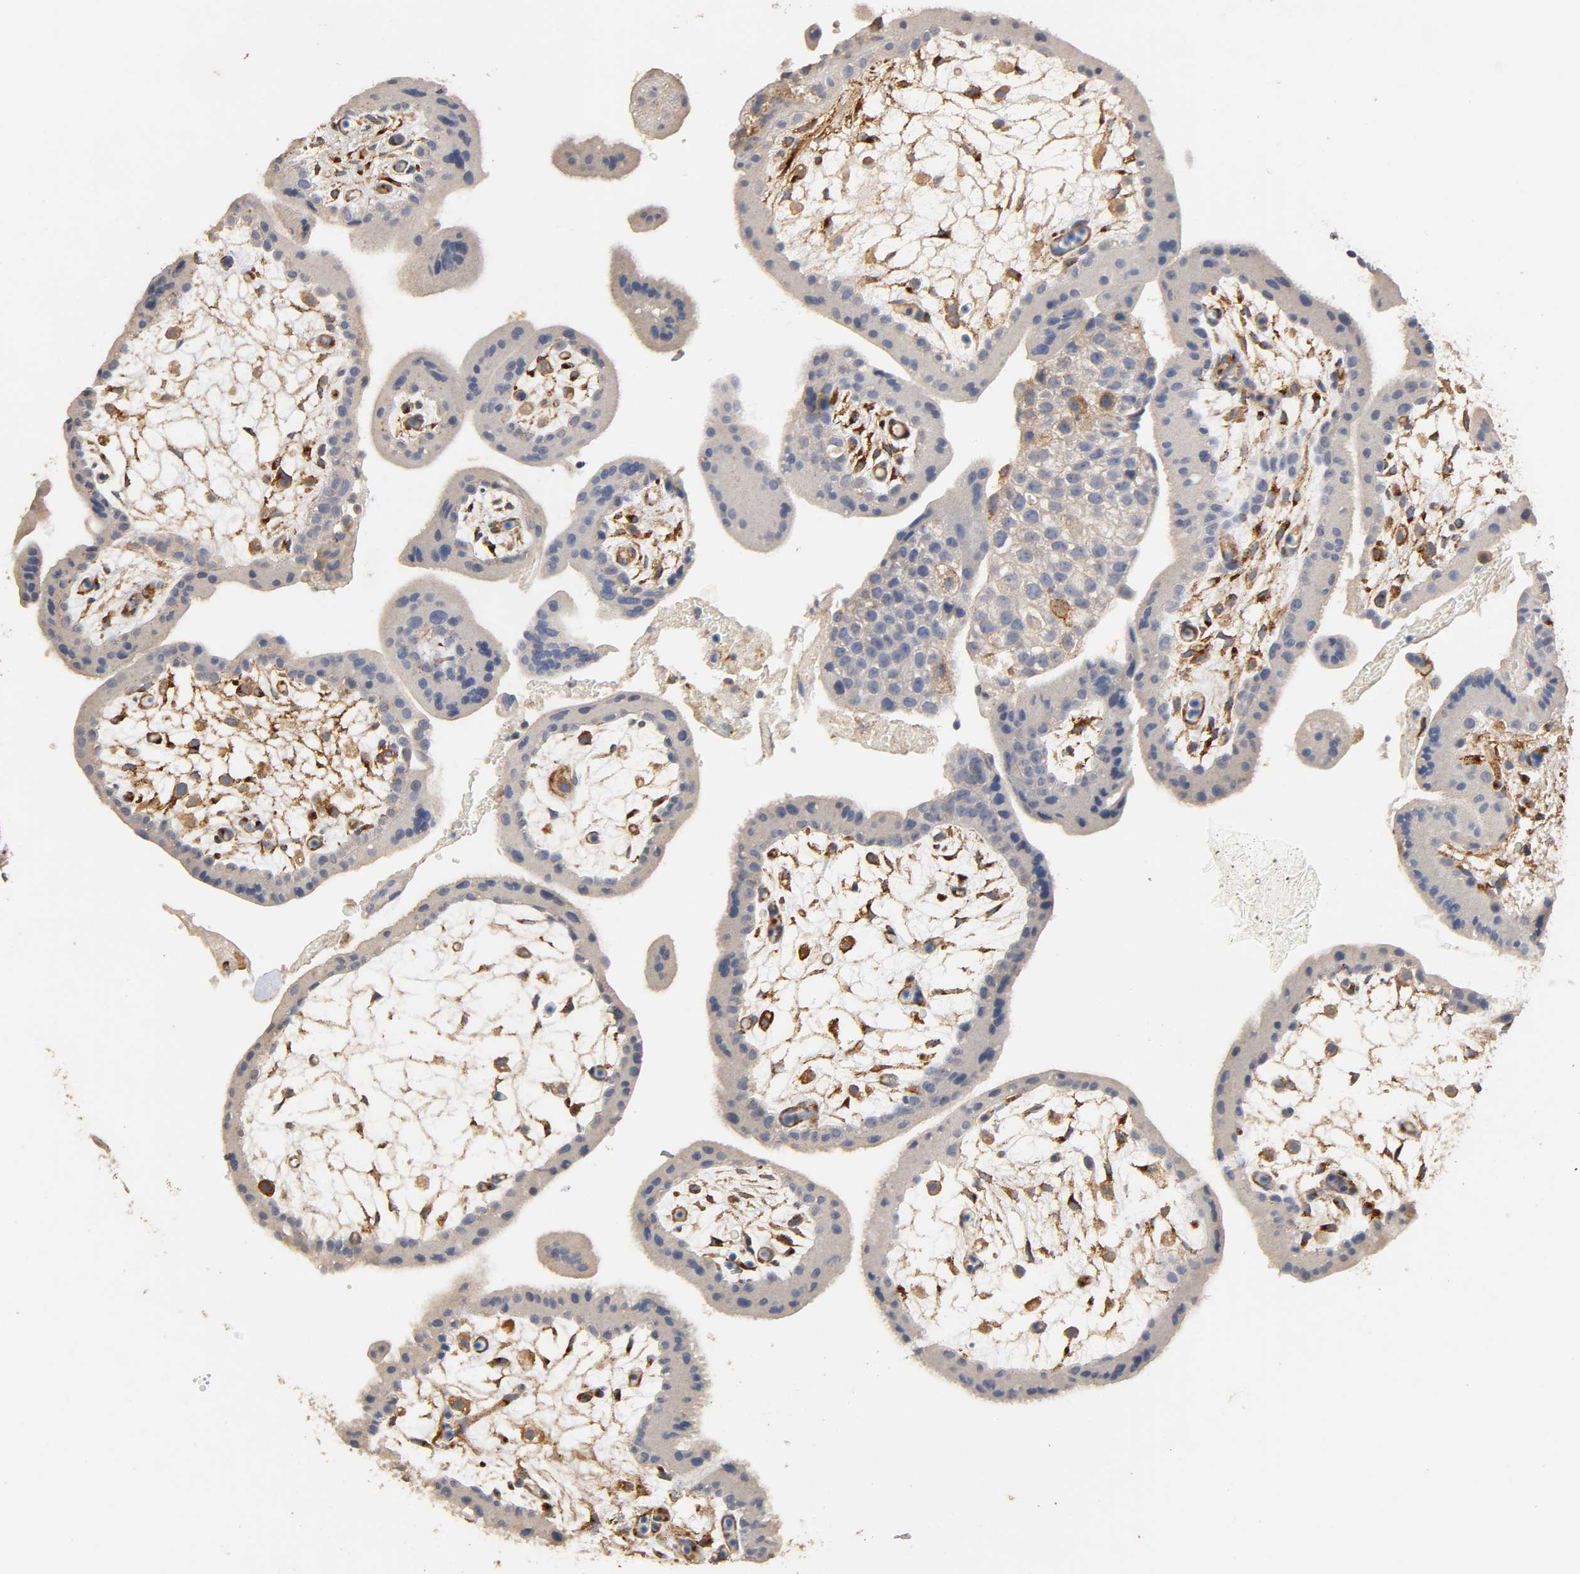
{"staining": {"intensity": "weak", "quantity": "<25%", "location": "cytoplasmic/membranous"}, "tissue": "placenta", "cell_type": "Trophoblastic cells", "image_type": "normal", "snomed": [{"axis": "morphology", "description": "Normal tissue, NOS"}, {"axis": "topography", "description": "Placenta"}], "caption": "Immunohistochemical staining of normal human placenta reveals no significant staining in trophoblastic cells.", "gene": "IFITM2", "patient": {"sex": "female", "age": 35}}